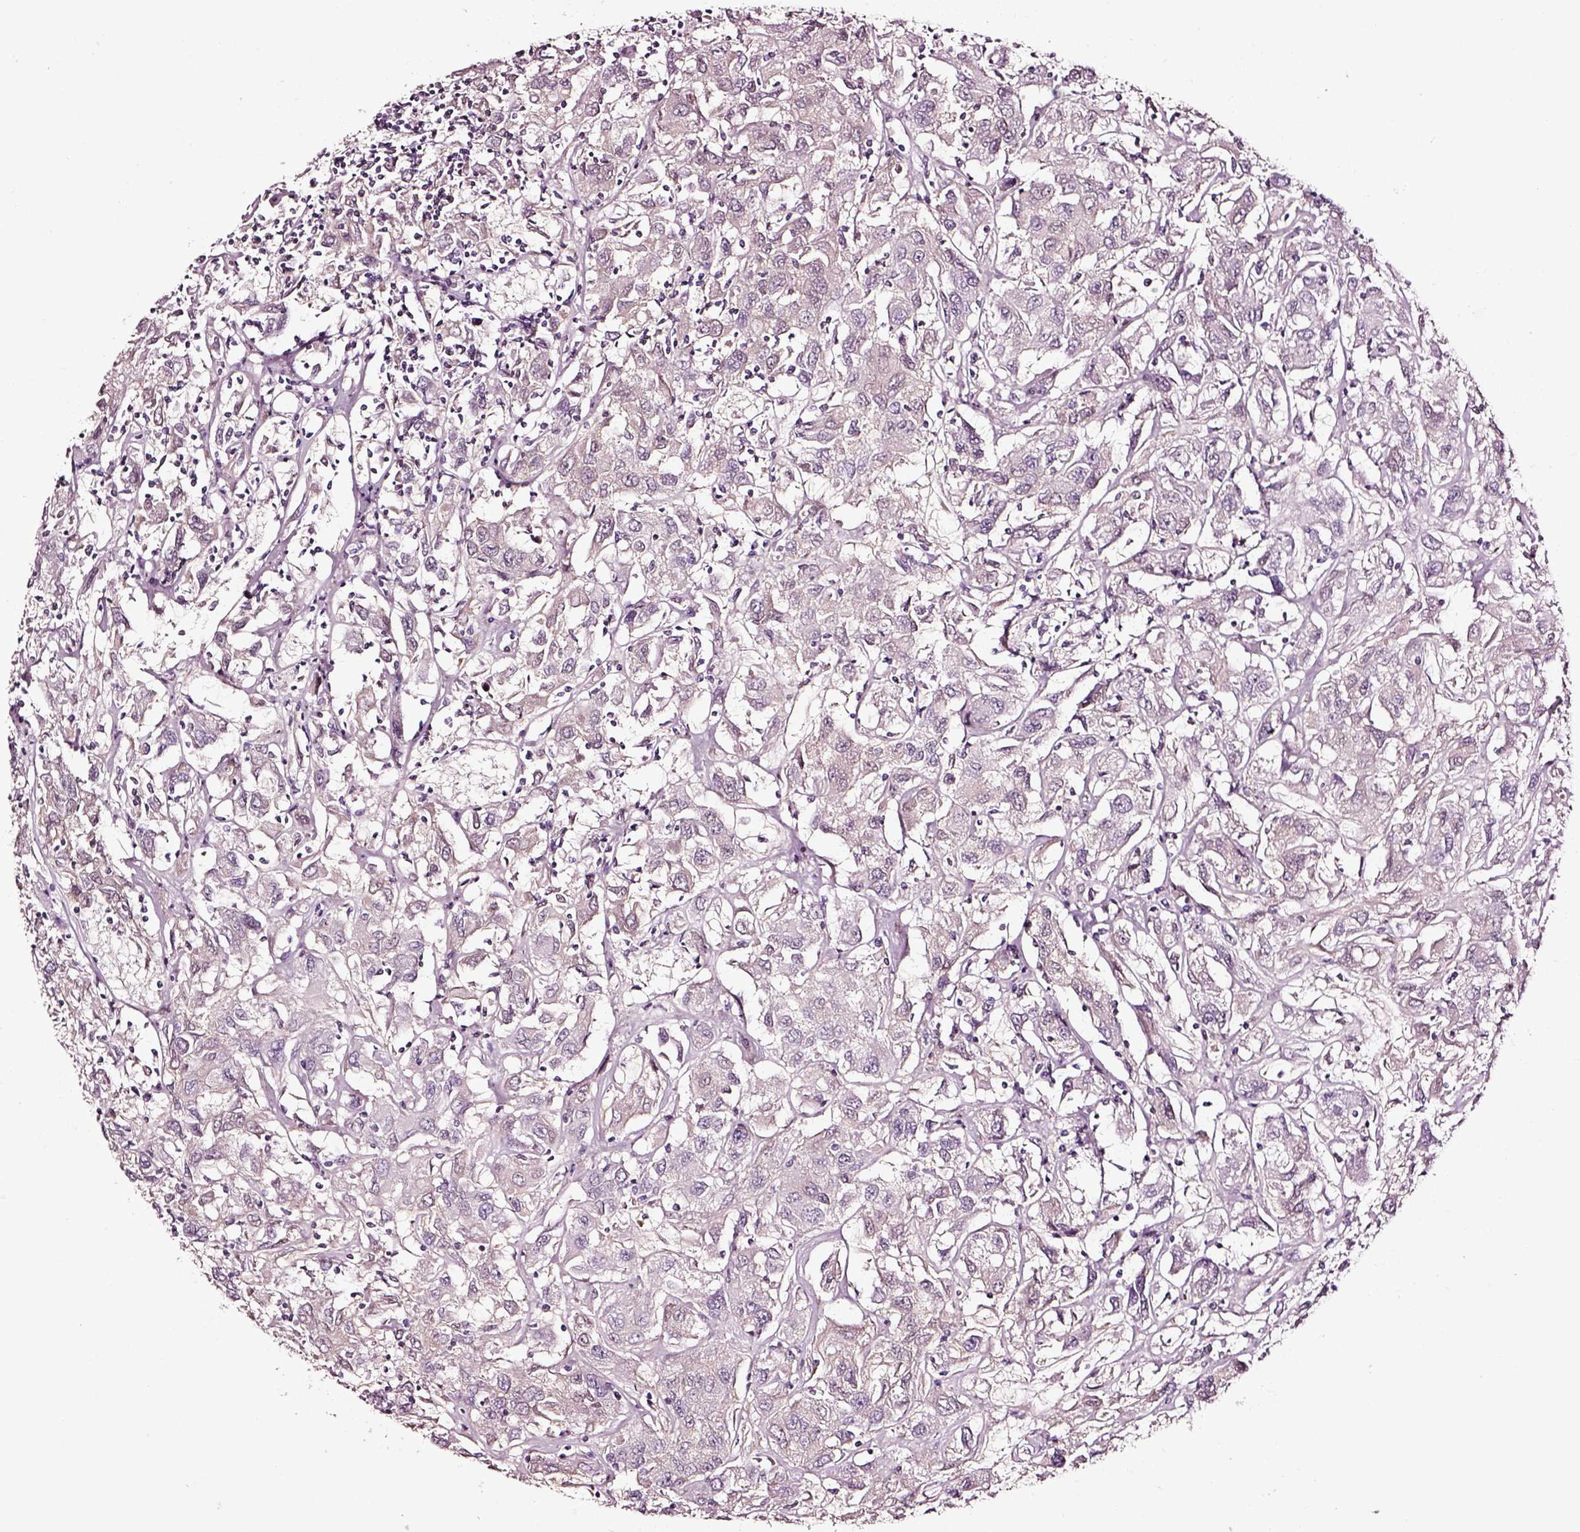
{"staining": {"intensity": "negative", "quantity": "none", "location": "none"}, "tissue": "renal cancer", "cell_type": "Tumor cells", "image_type": "cancer", "snomed": [{"axis": "morphology", "description": "Adenocarcinoma, NOS"}, {"axis": "topography", "description": "Kidney"}], "caption": "Protein analysis of renal cancer exhibits no significant positivity in tumor cells. Nuclei are stained in blue.", "gene": "SMIM17", "patient": {"sex": "female", "age": 76}}